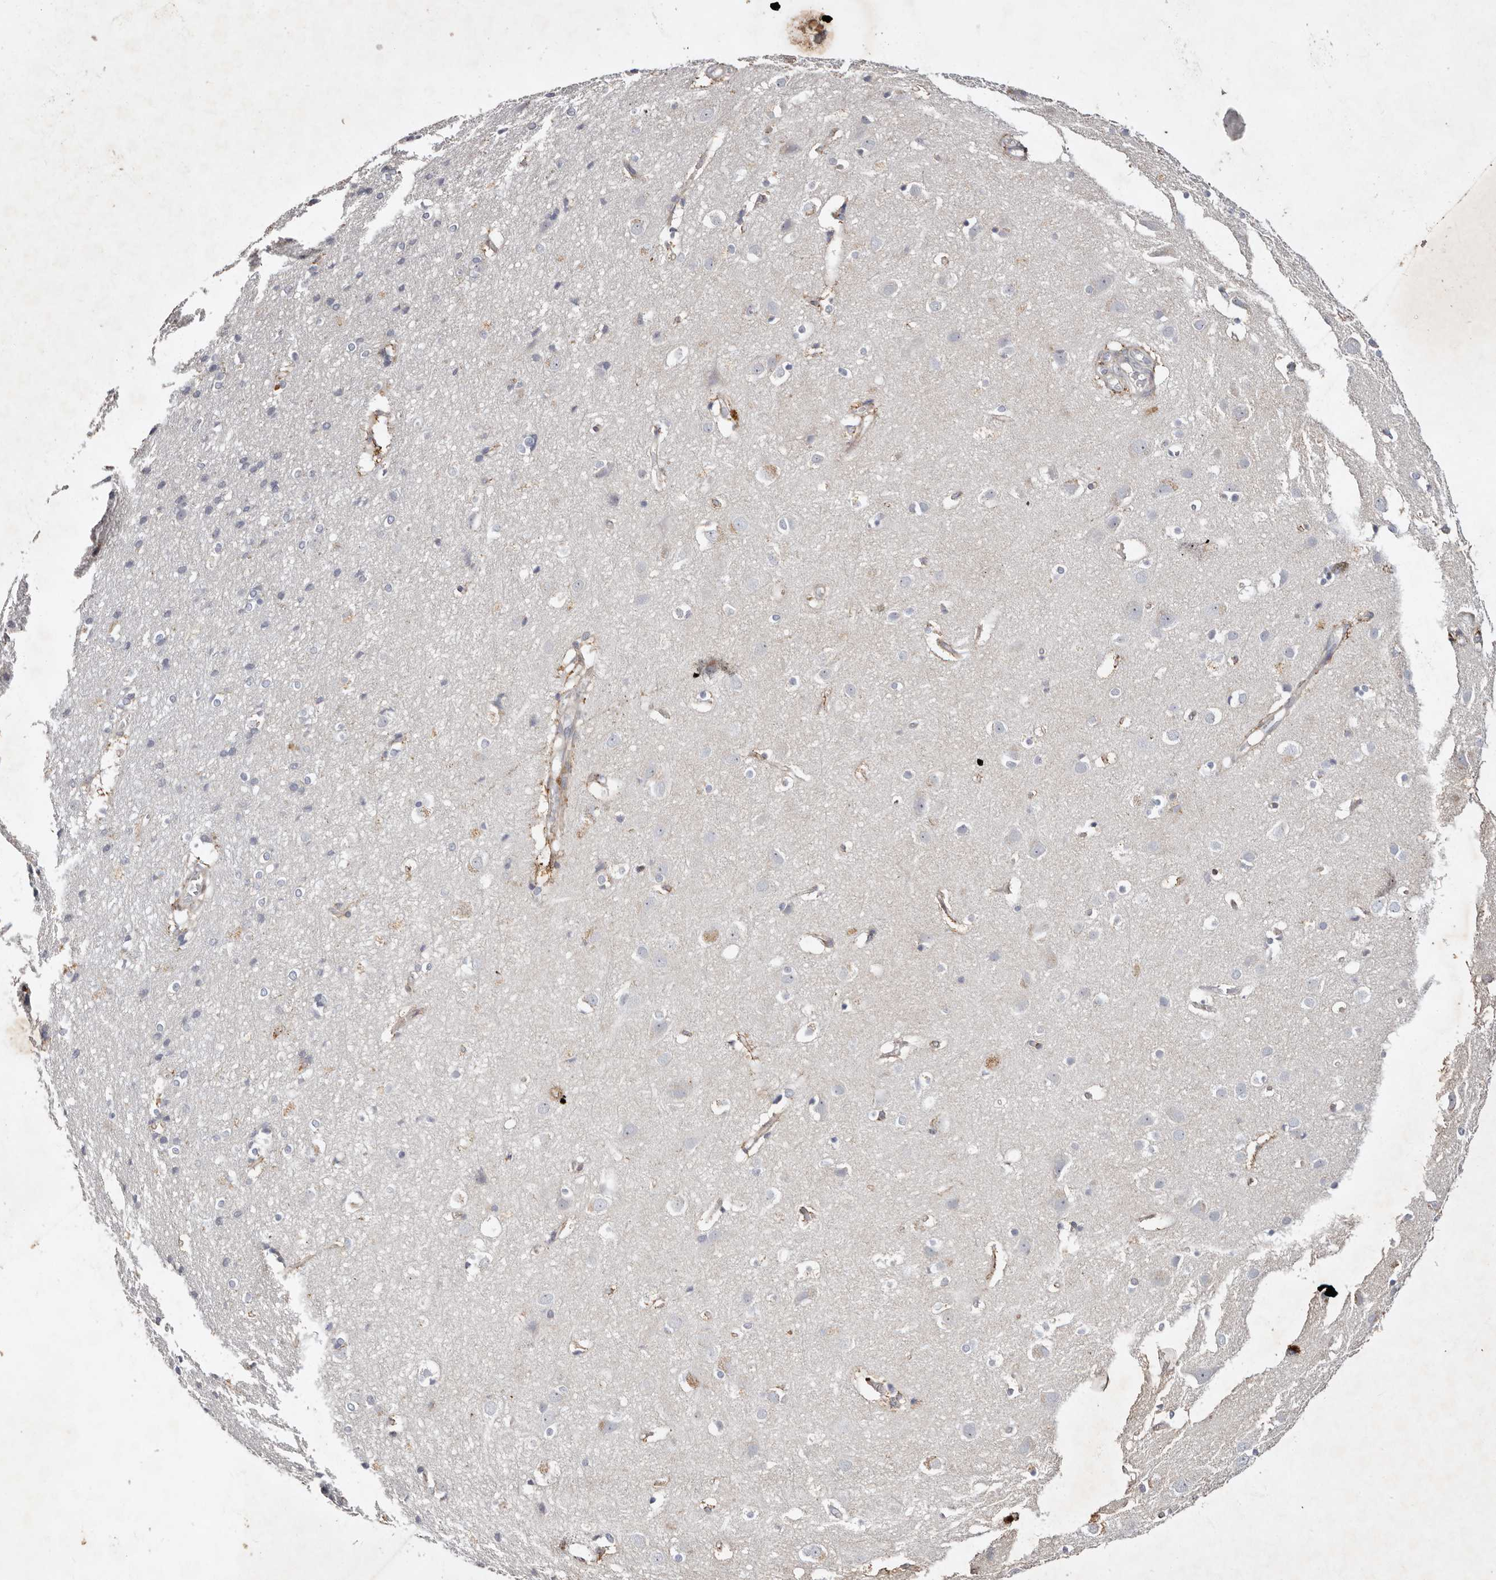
{"staining": {"intensity": "moderate", "quantity": ">75%", "location": "cytoplasmic/membranous"}, "tissue": "cerebral cortex", "cell_type": "Endothelial cells", "image_type": "normal", "snomed": [{"axis": "morphology", "description": "Normal tissue, NOS"}, {"axis": "topography", "description": "Cerebral cortex"}], "caption": "IHC staining of unremarkable cerebral cortex, which exhibits medium levels of moderate cytoplasmic/membranous positivity in approximately >75% of endothelial cells indicating moderate cytoplasmic/membranous protein positivity. The staining was performed using DAB (brown) for protein detection and nuclei were counterstained in hematoxylin (blue).", "gene": "SERPINH1", "patient": {"sex": "male", "age": 54}}